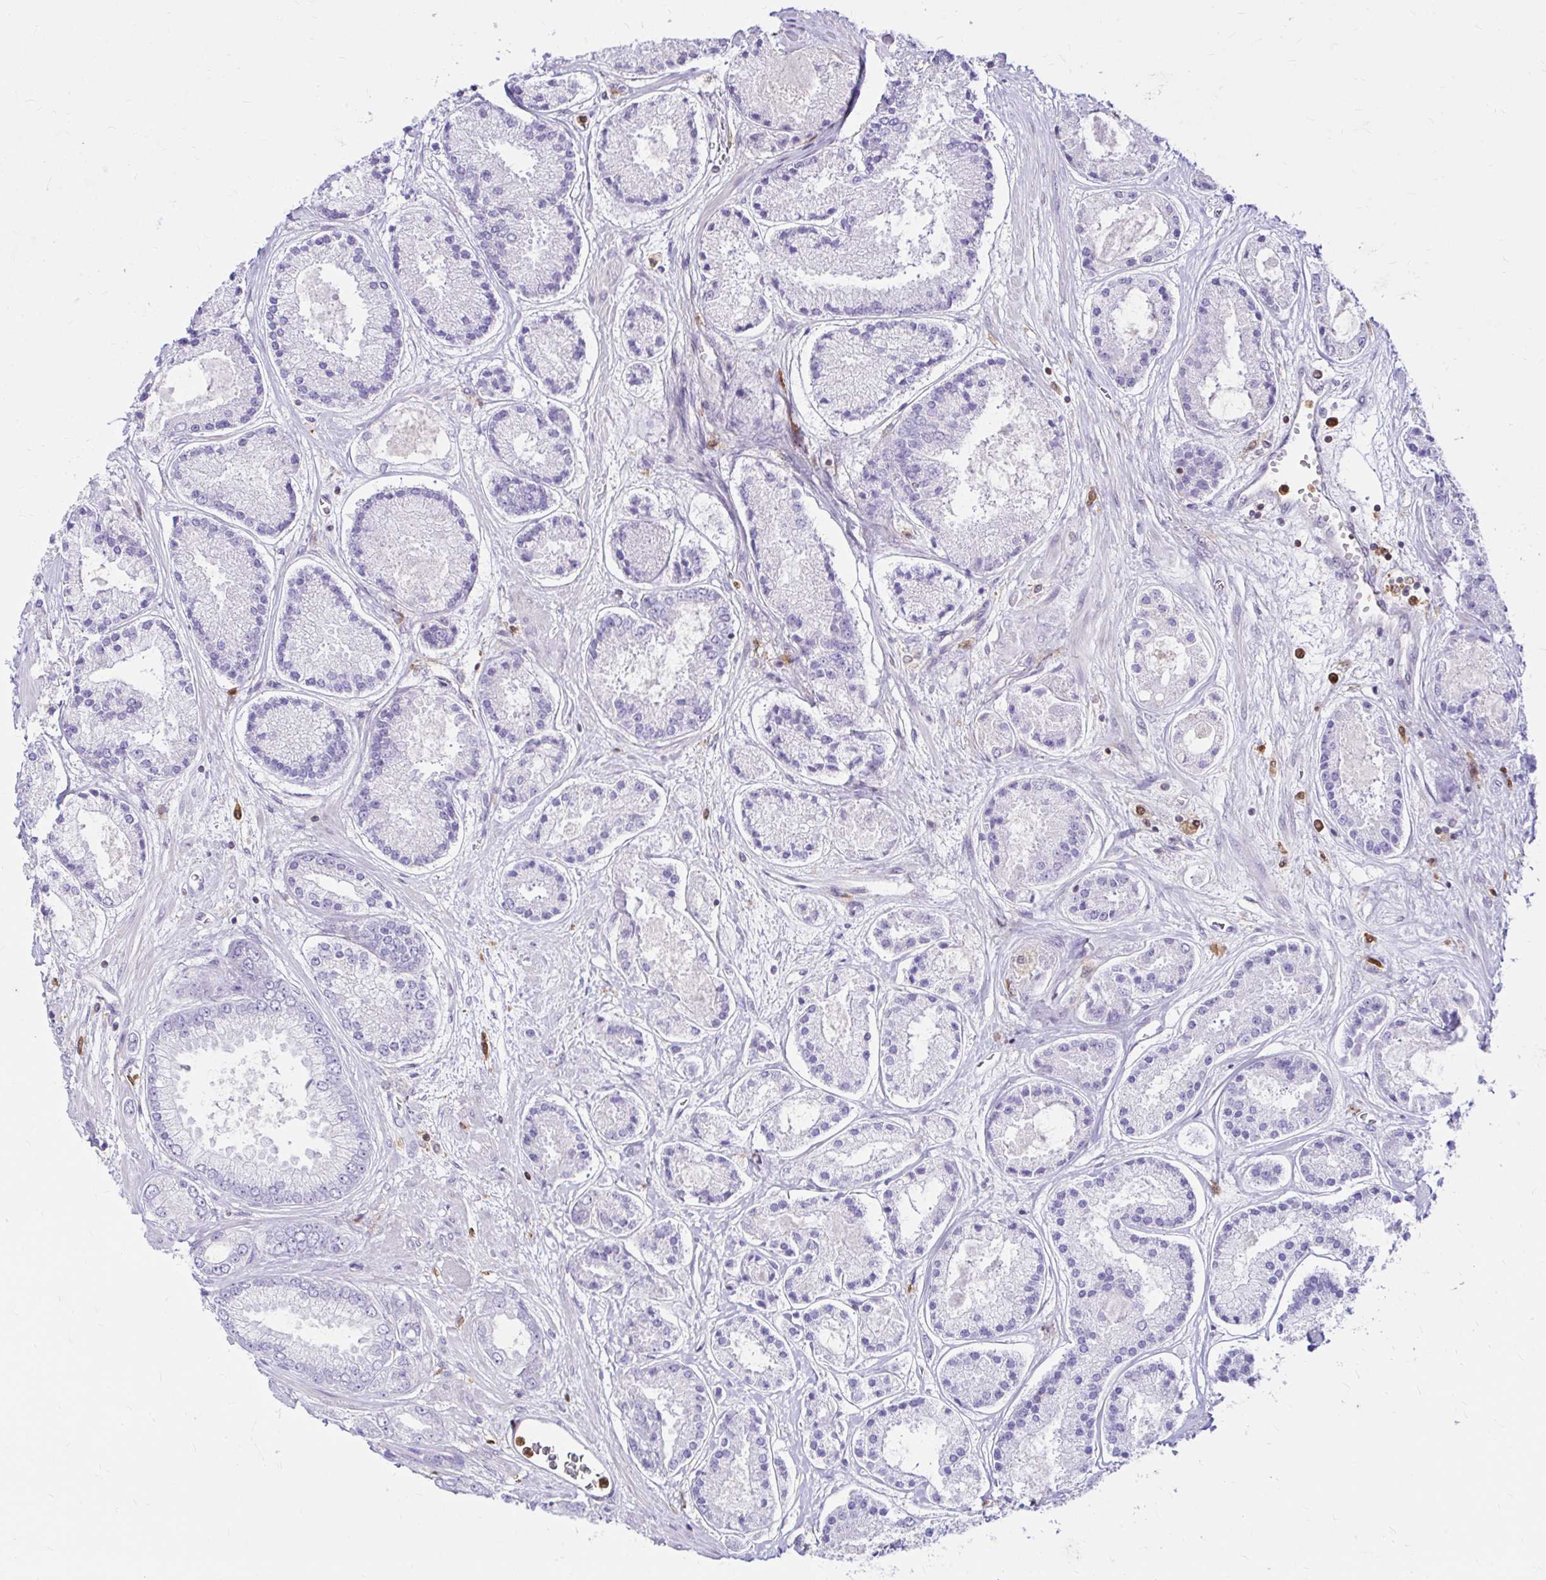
{"staining": {"intensity": "negative", "quantity": "none", "location": "none"}, "tissue": "prostate cancer", "cell_type": "Tumor cells", "image_type": "cancer", "snomed": [{"axis": "morphology", "description": "Adenocarcinoma, High grade"}, {"axis": "topography", "description": "Prostate"}], "caption": "An immunohistochemistry photomicrograph of prostate cancer (adenocarcinoma (high-grade)) is shown. There is no staining in tumor cells of prostate cancer (adenocarcinoma (high-grade)).", "gene": "PYCARD", "patient": {"sex": "male", "age": 67}}